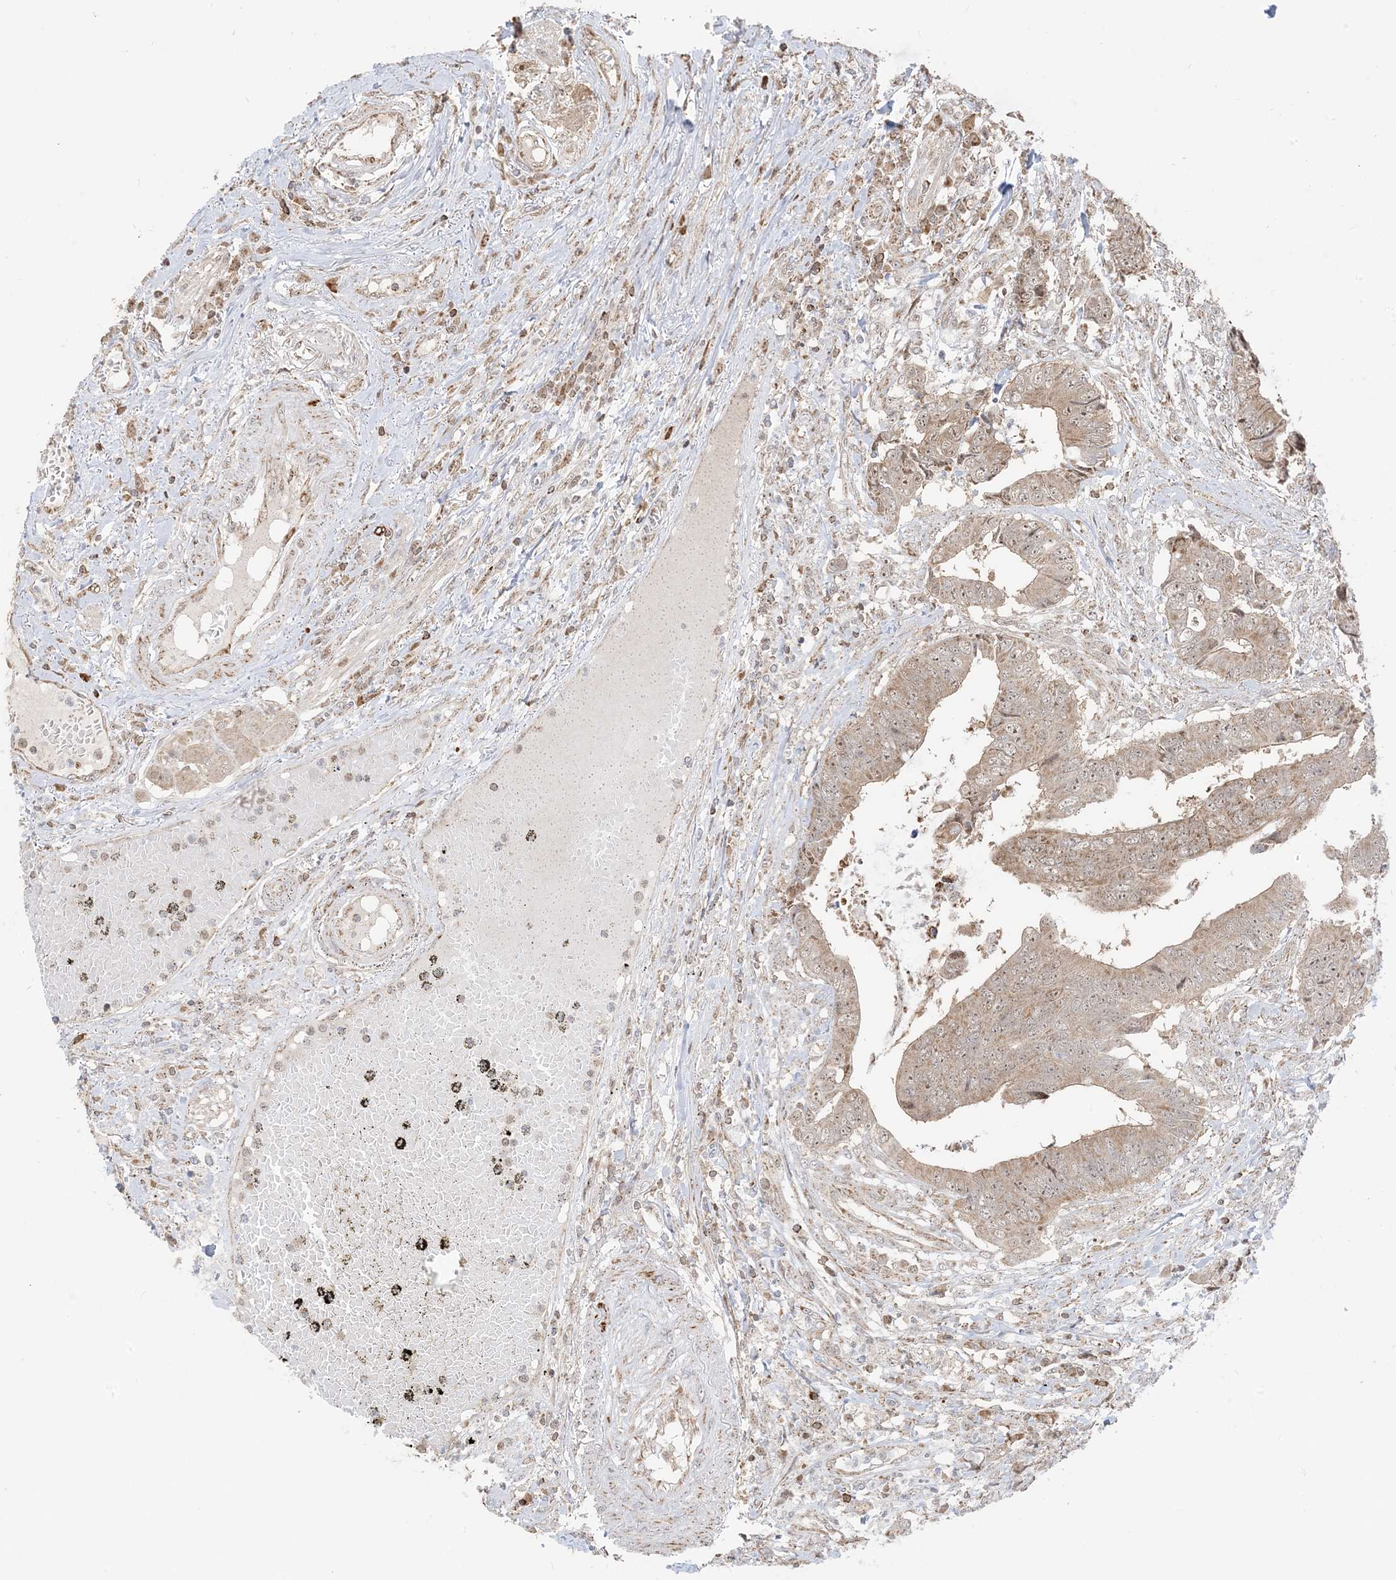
{"staining": {"intensity": "weak", "quantity": ">75%", "location": "cytoplasmic/membranous,nuclear"}, "tissue": "colorectal cancer", "cell_type": "Tumor cells", "image_type": "cancer", "snomed": [{"axis": "morphology", "description": "Adenocarcinoma, NOS"}, {"axis": "topography", "description": "Rectum"}], "caption": "Colorectal cancer tissue demonstrates weak cytoplasmic/membranous and nuclear staining in about >75% of tumor cells, visualized by immunohistochemistry. (DAB = brown stain, brightfield microscopy at high magnification).", "gene": "MAPKBP1", "patient": {"sex": "male", "age": 84}}